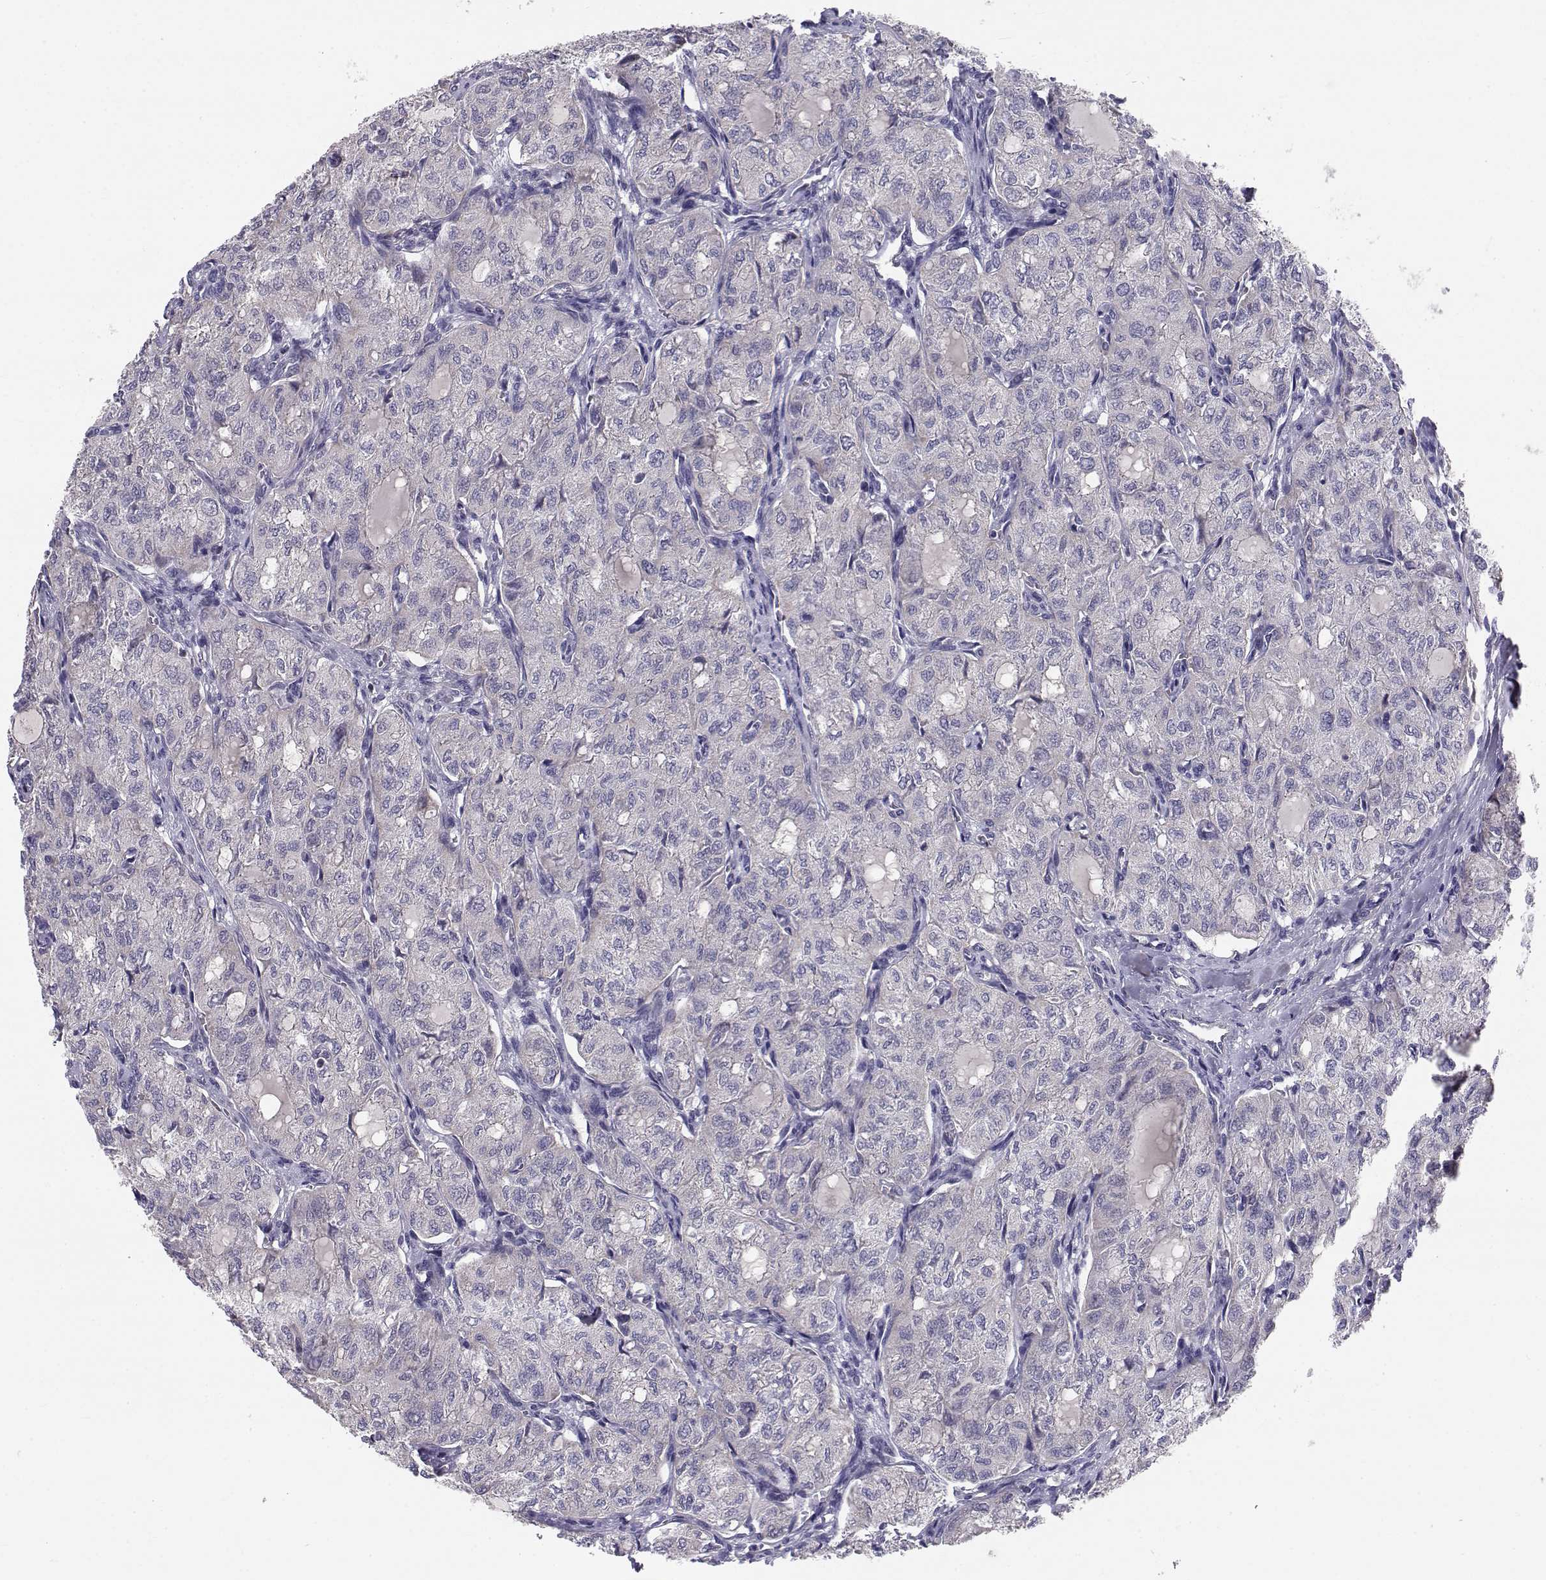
{"staining": {"intensity": "negative", "quantity": "none", "location": "none"}, "tissue": "thyroid cancer", "cell_type": "Tumor cells", "image_type": "cancer", "snomed": [{"axis": "morphology", "description": "Follicular adenoma carcinoma, NOS"}, {"axis": "topography", "description": "Thyroid gland"}], "caption": "Follicular adenoma carcinoma (thyroid) was stained to show a protein in brown. There is no significant staining in tumor cells.", "gene": "PEX5L", "patient": {"sex": "male", "age": 75}}